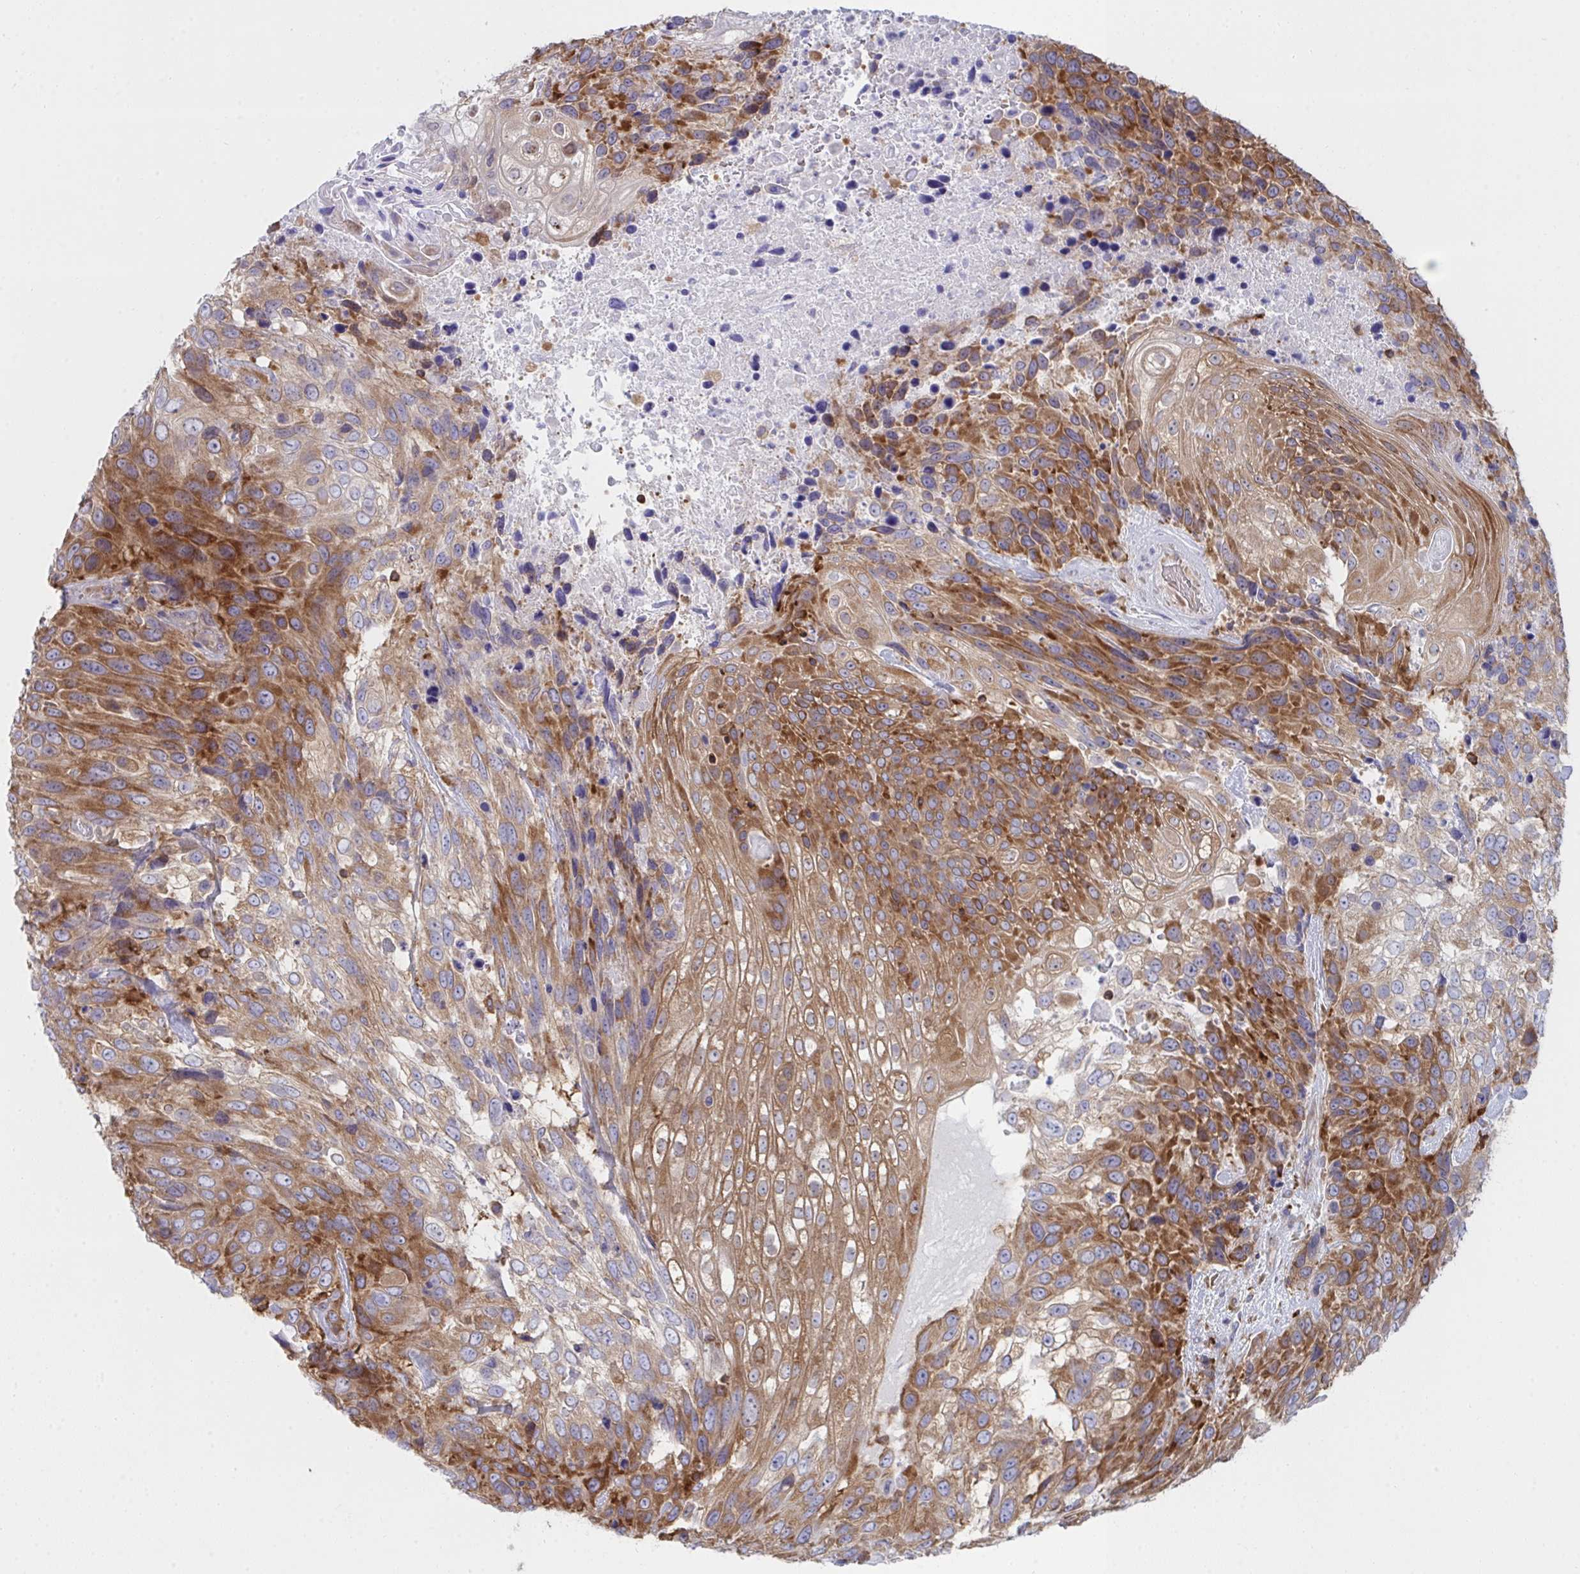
{"staining": {"intensity": "strong", "quantity": ">75%", "location": "cytoplasmic/membranous"}, "tissue": "urothelial cancer", "cell_type": "Tumor cells", "image_type": "cancer", "snomed": [{"axis": "morphology", "description": "Urothelial carcinoma, High grade"}, {"axis": "topography", "description": "Urinary bladder"}], "caption": "This histopathology image reveals high-grade urothelial carcinoma stained with IHC to label a protein in brown. The cytoplasmic/membranous of tumor cells show strong positivity for the protein. Nuclei are counter-stained blue.", "gene": "WNK1", "patient": {"sex": "female", "age": 70}}